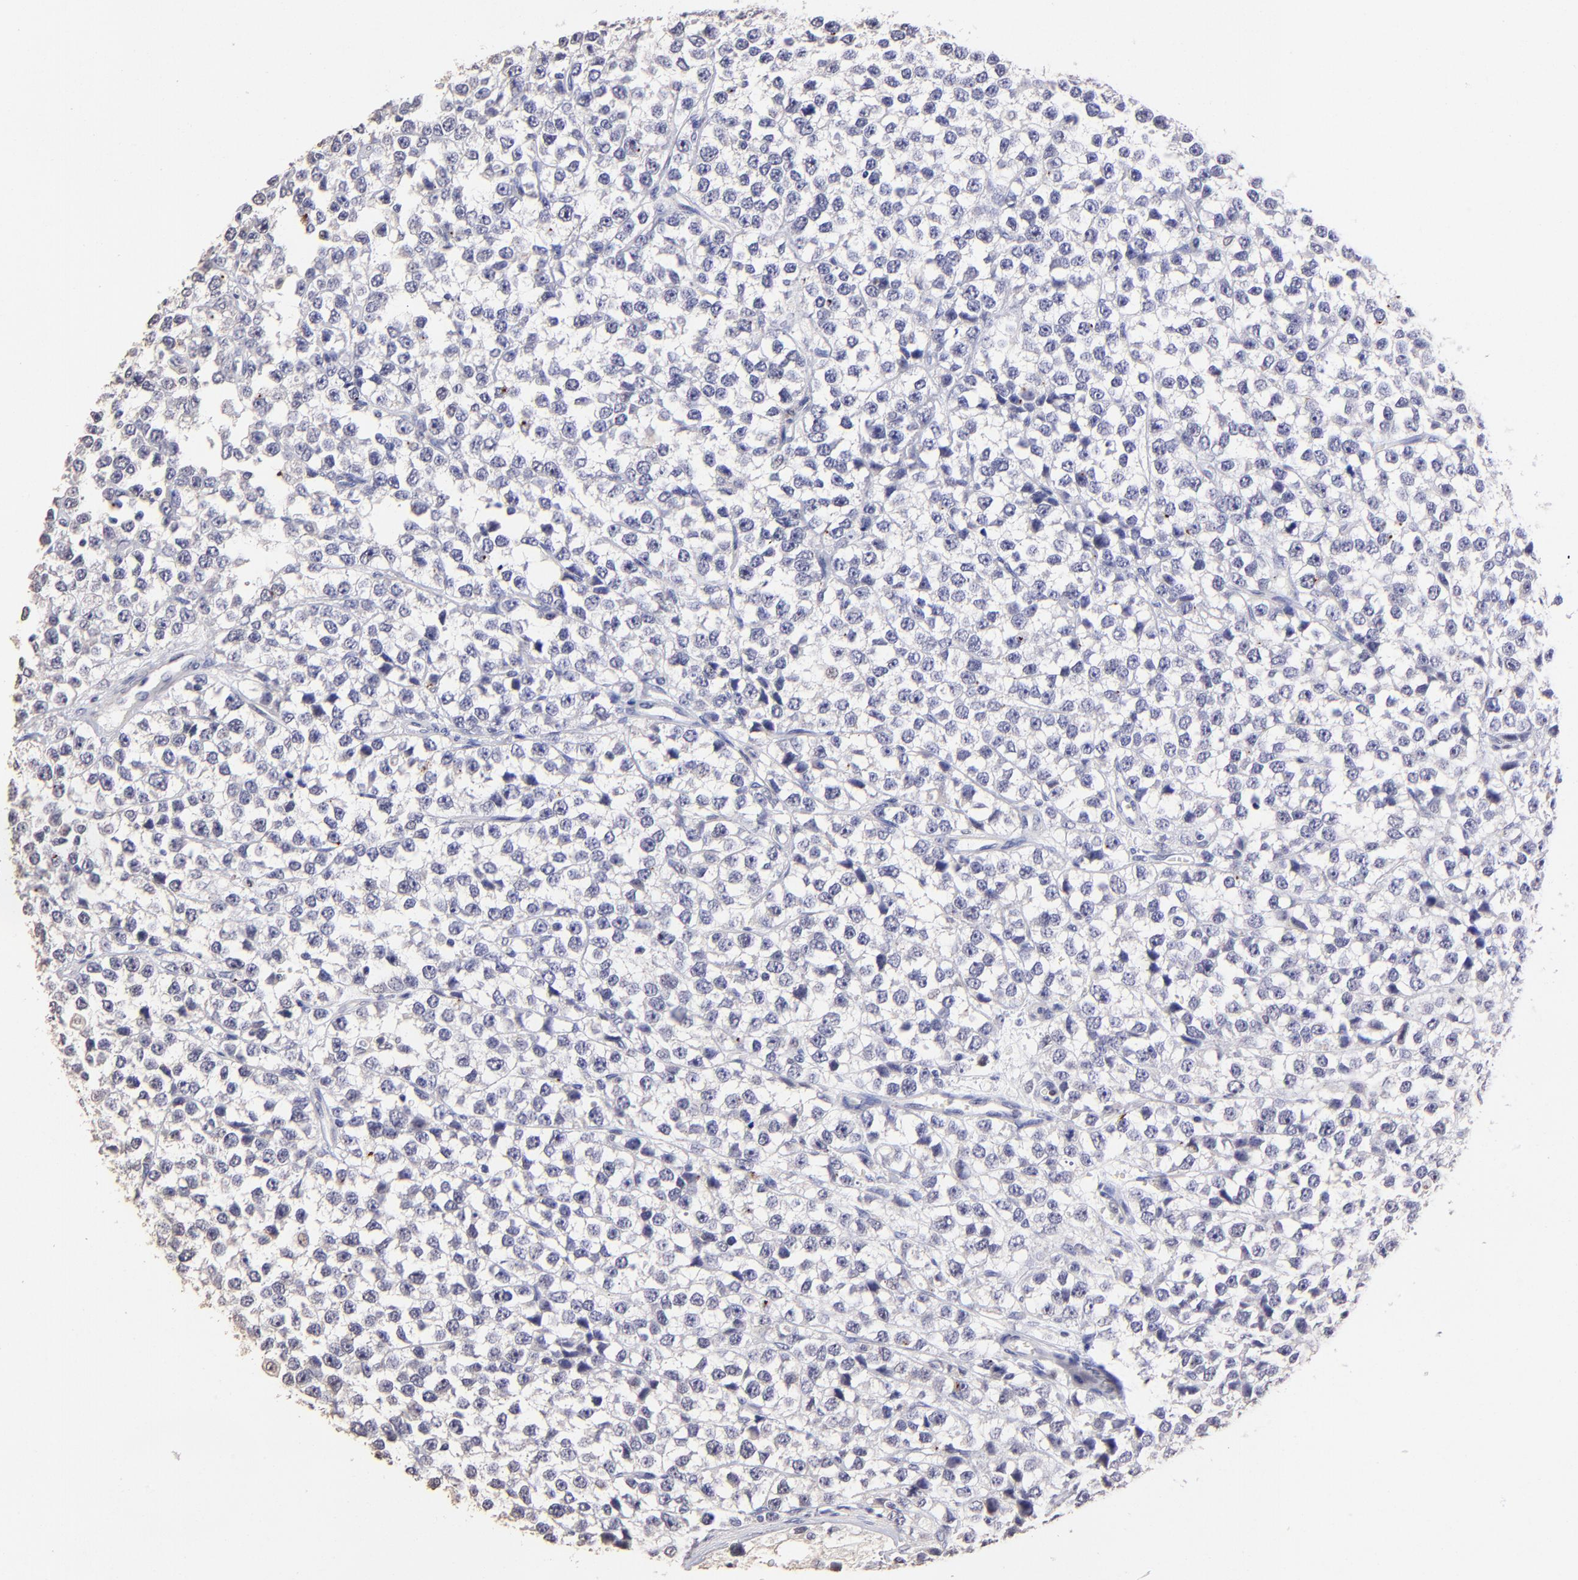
{"staining": {"intensity": "weak", "quantity": "<25%", "location": "nuclear"}, "tissue": "testis cancer", "cell_type": "Tumor cells", "image_type": "cancer", "snomed": [{"axis": "morphology", "description": "Seminoma, NOS"}, {"axis": "topography", "description": "Testis"}], "caption": "Tumor cells are negative for brown protein staining in testis cancer.", "gene": "DNMT1", "patient": {"sex": "male", "age": 25}}